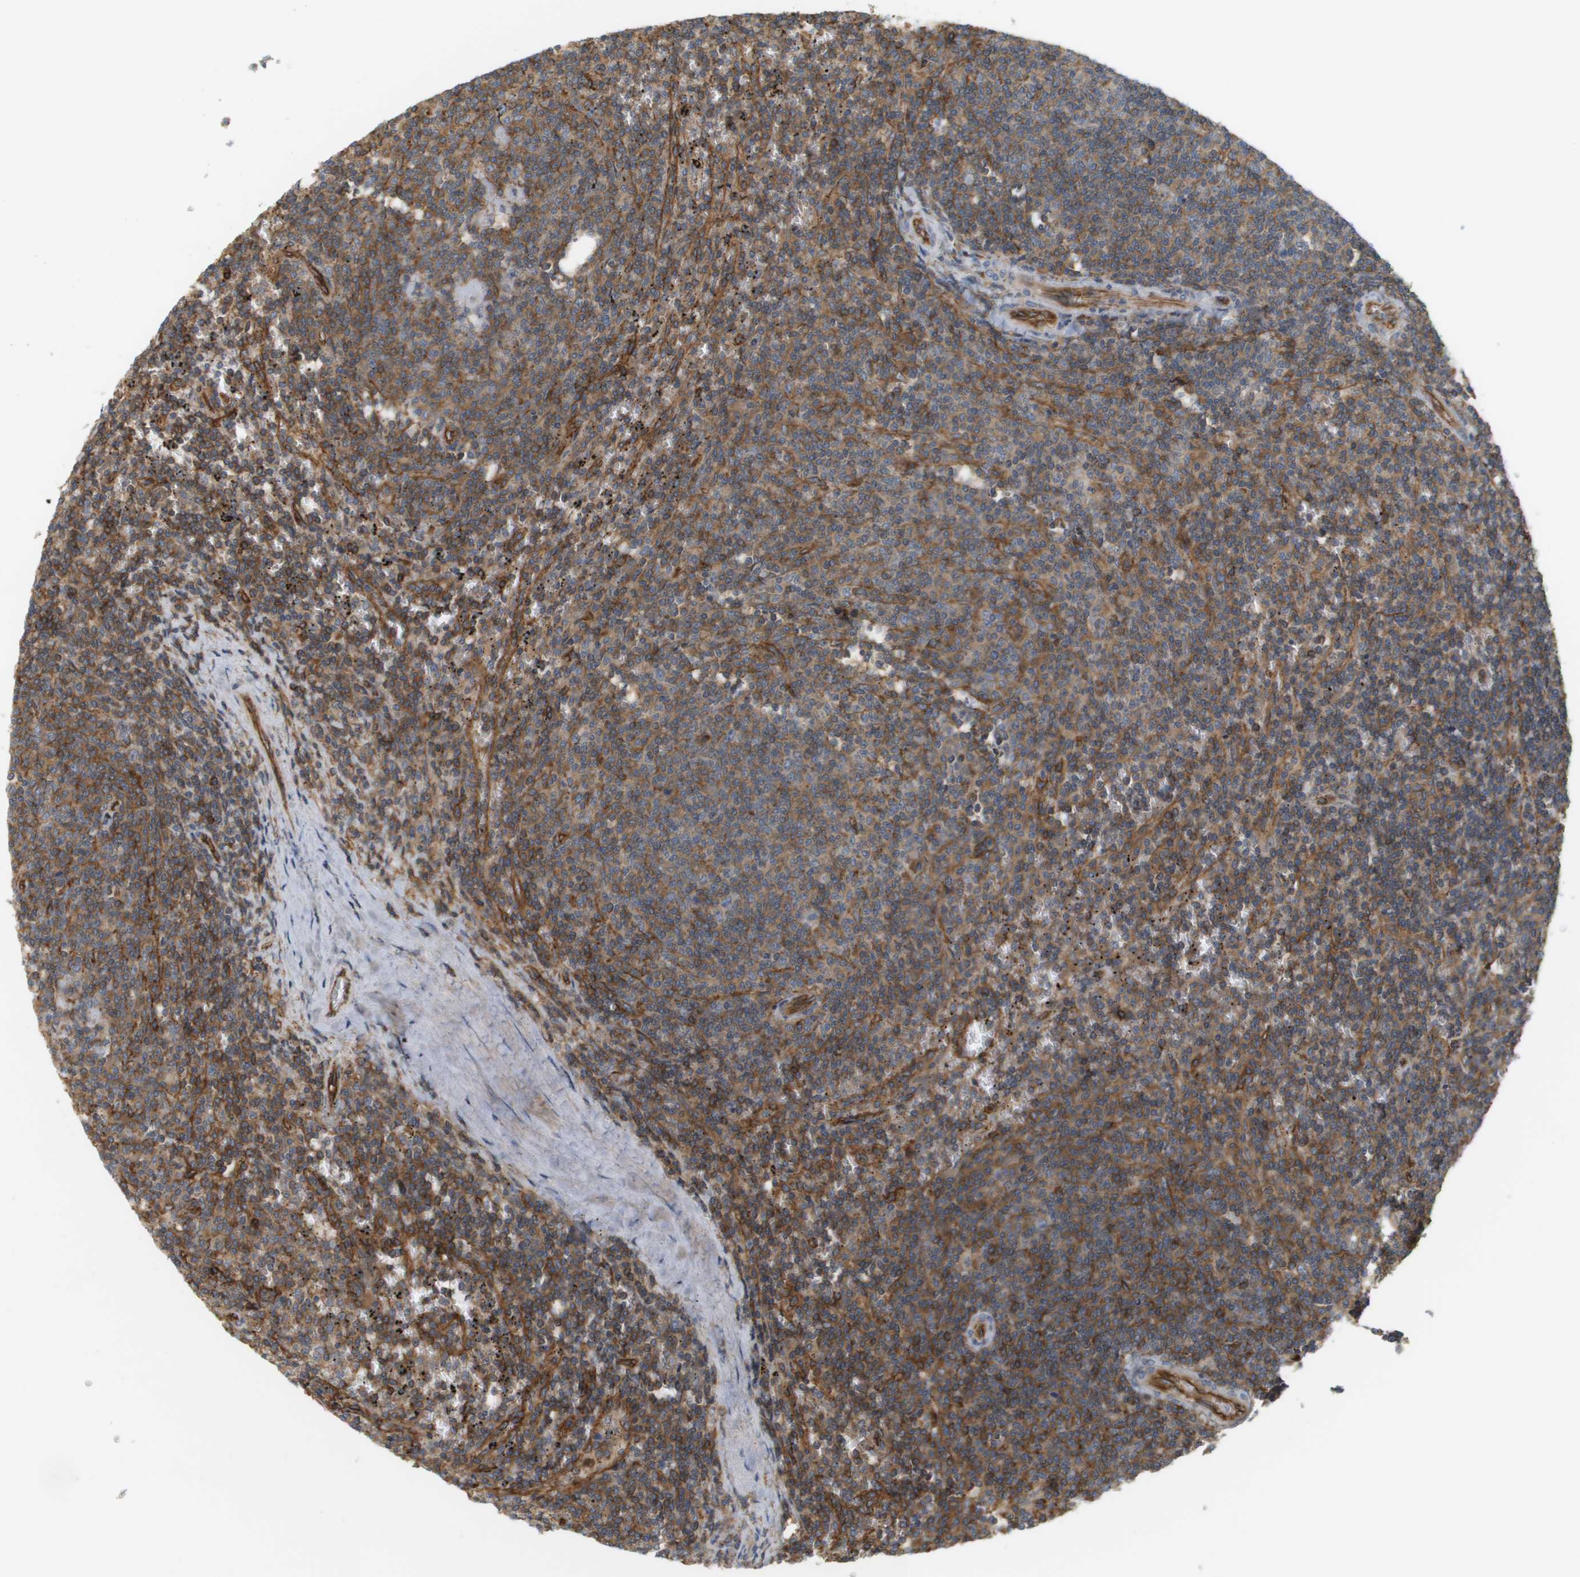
{"staining": {"intensity": "moderate", "quantity": "25%-75%", "location": "cytoplasmic/membranous"}, "tissue": "lymphoma", "cell_type": "Tumor cells", "image_type": "cancer", "snomed": [{"axis": "morphology", "description": "Malignant lymphoma, non-Hodgkin's type, Low grade"}, {"axis": "topography", "description": "Spleen"}], "caption": "A brown stain highlights moderate cytoplasmic/membranous staining of a protein in malignant lymphoma, non-Hodgkin's type (low-grade) tumor cells.", "gene": "SGMS2", "patient": {"sex": "female", "age": 50}}